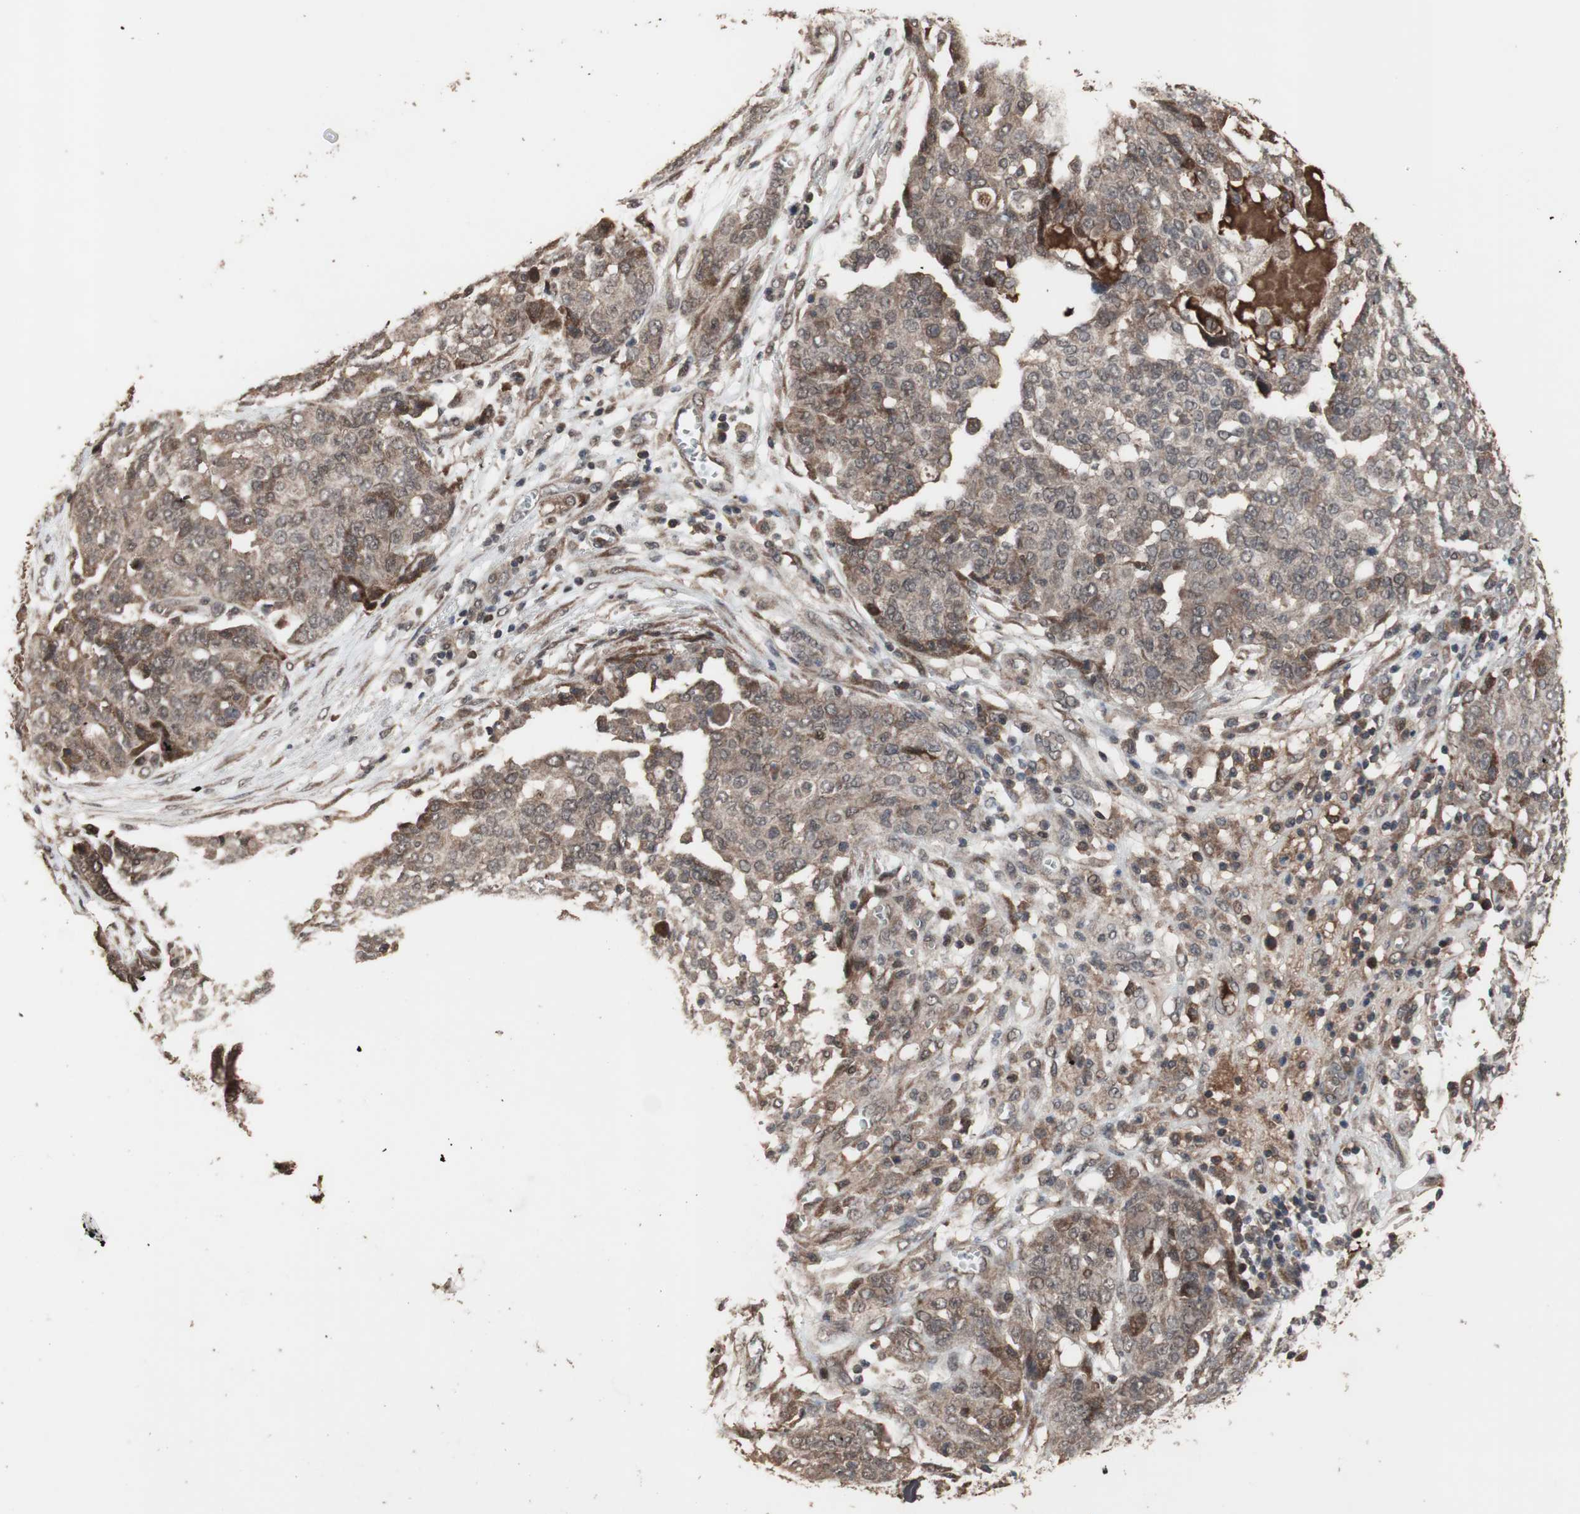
{"staining": {"intensity": "moderate", "quantity": ">75%", "location": "cytoplasmic/membranous"}, "tissue": "ovarian cancer", "cell_type": "Tumor cells", "image_type": "cancer", "snomed": [{"axis": "morphology", "description": "Cystadenocarcinoma, serous, NOS"}, {"axis": "topography", "description": "Soft tissue"}, {"axis": "topography", "description": "Ovary"}], "caption": "Serous cystadenocarcinoma (ovarian) tissue demonstrates moderate cytoplasmic/membranous staining in approximately >75% of tumor cells", "gene": "KANSL1", "patient": {"sex": "female", "age": 57}}